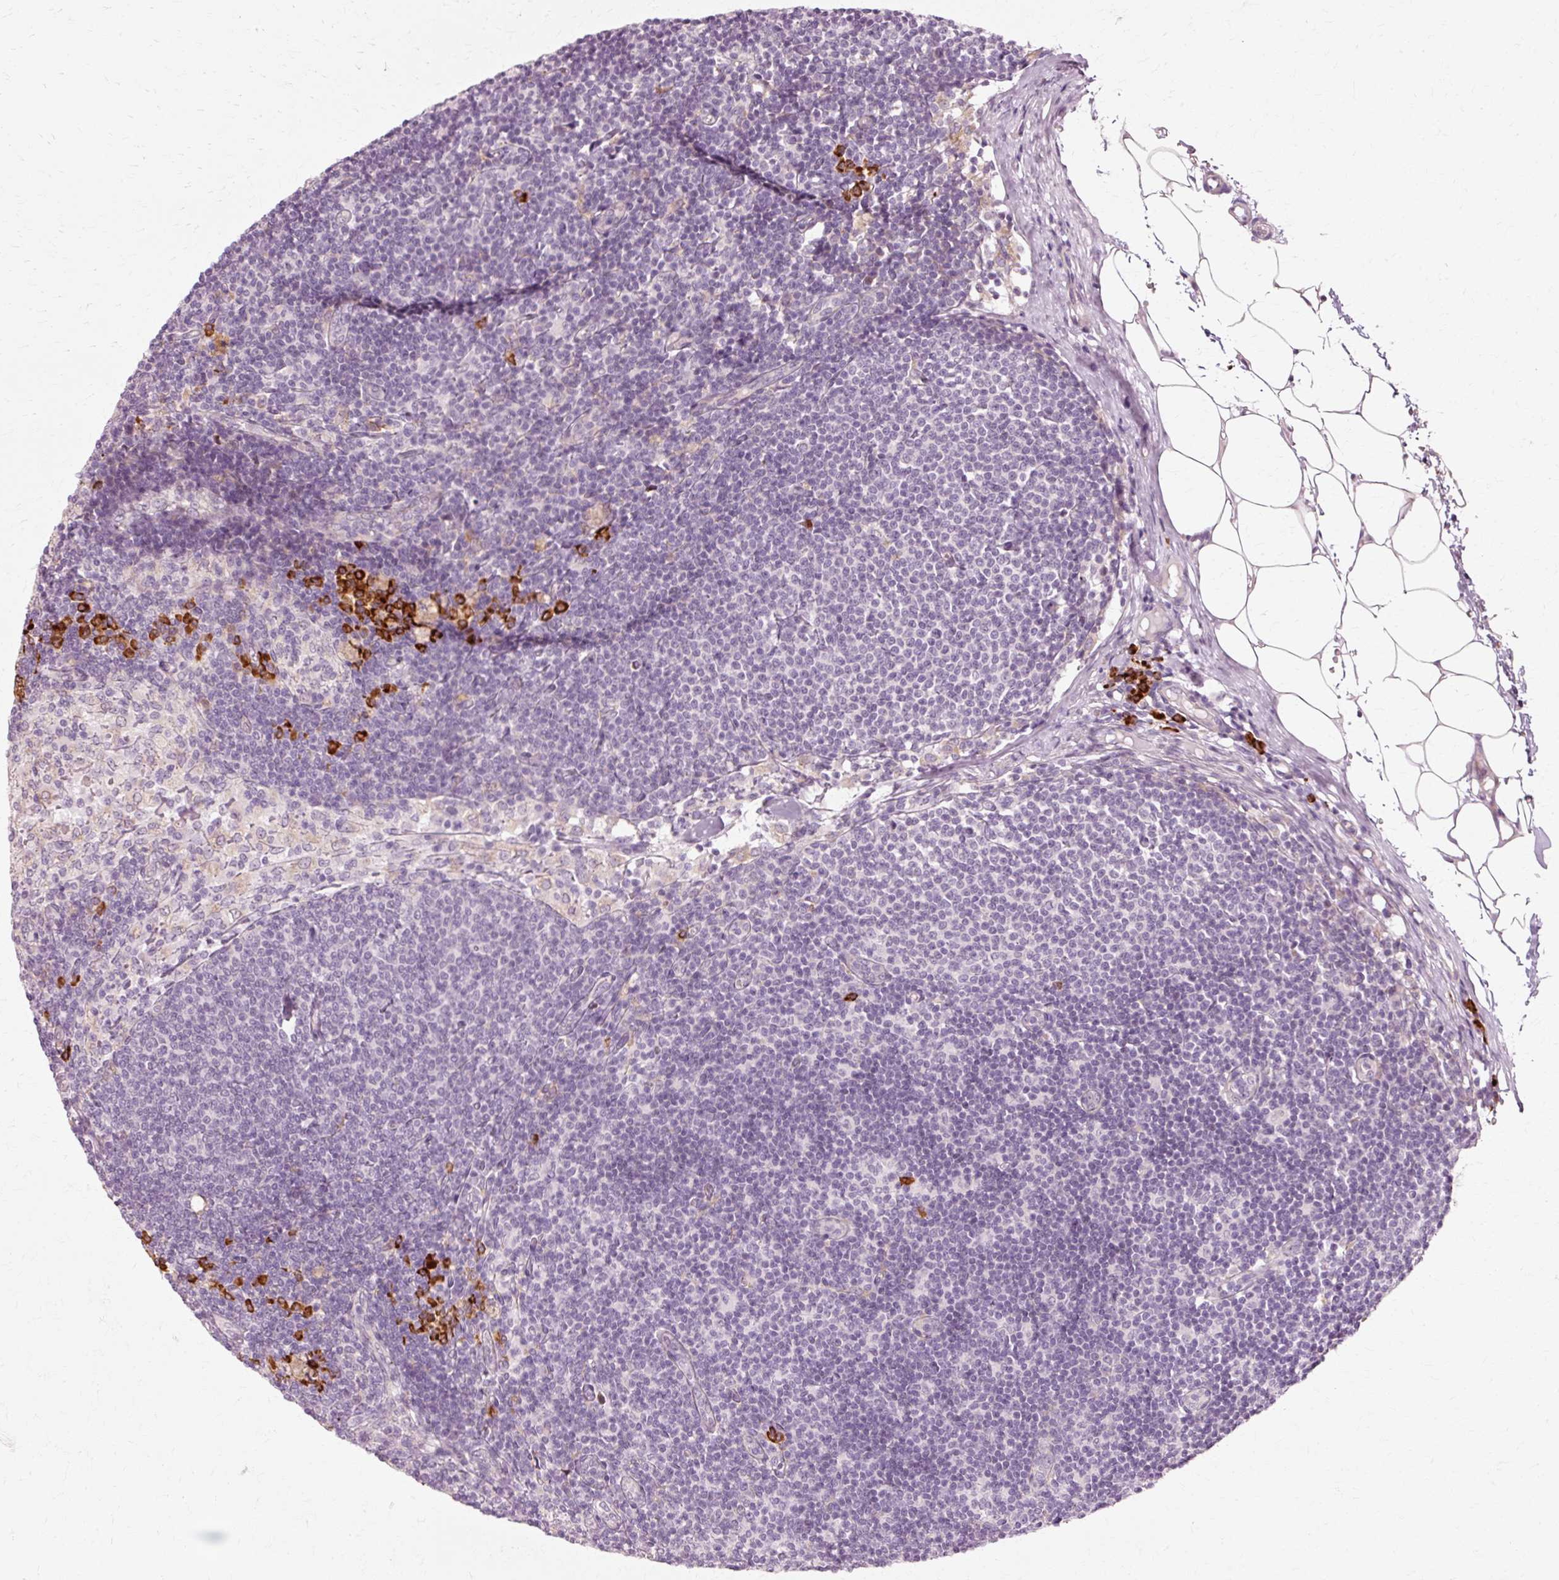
{"staining": {"intensity": "negative", "quantity": "none", "location": "none"}, "tissue": "lymph node", "cell_type": "Germinal center cells", "image_type": "normal", "snomed": [{"axis": "morphology", "description": "Normal tissue, NOS"}, {"axis": "topography", "description": "Lymph node"}], "caption": "Lymph node stained for a protein using immunohistochemistry shows no positivity germinal center cells.", "gene": "RANBP2", "patient": {"sex": "male", "age": 49}}